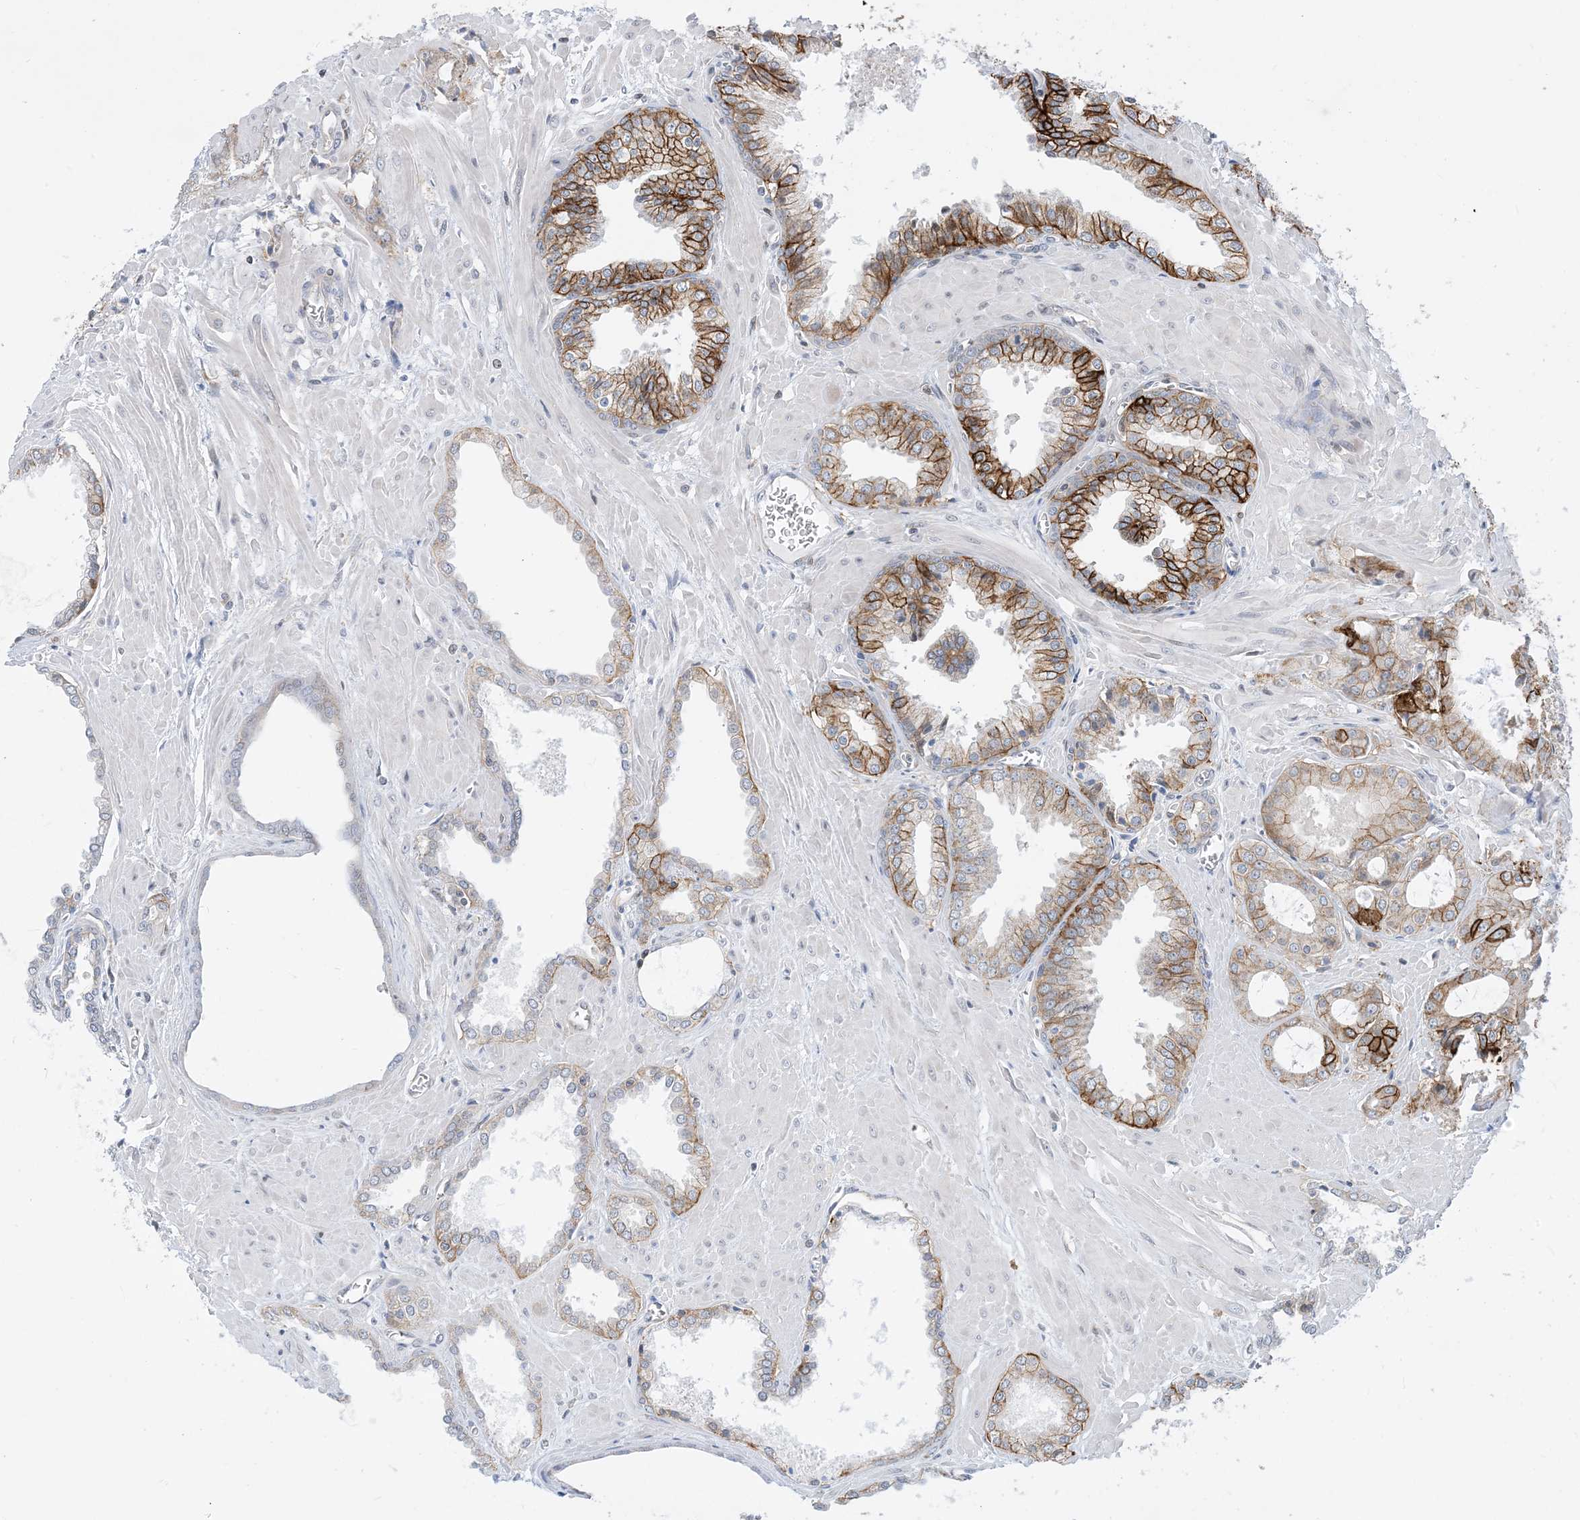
{"staining": {"intensity": "strong", "quantity": "<25%", "location": "cytoplasmic/membranous"}, "tissue": "prostate cancer", "cell_type": "Tumor cells", "image_type": "cancer", "snomed": [{"axis": "morphology", "description": "Adenocarcinoma, Low grade"}, {"axis": "topography", "description": "Prostate"}], "caption": "Immunohistochemical staining of prostate adenocarcinoma (low-grade) demonstrates strong cytoplasmic/membranous protein expression in about <25% of tumor cells.", "gene": "CASP4", "patient": {"sex": "male", "age": 67}}